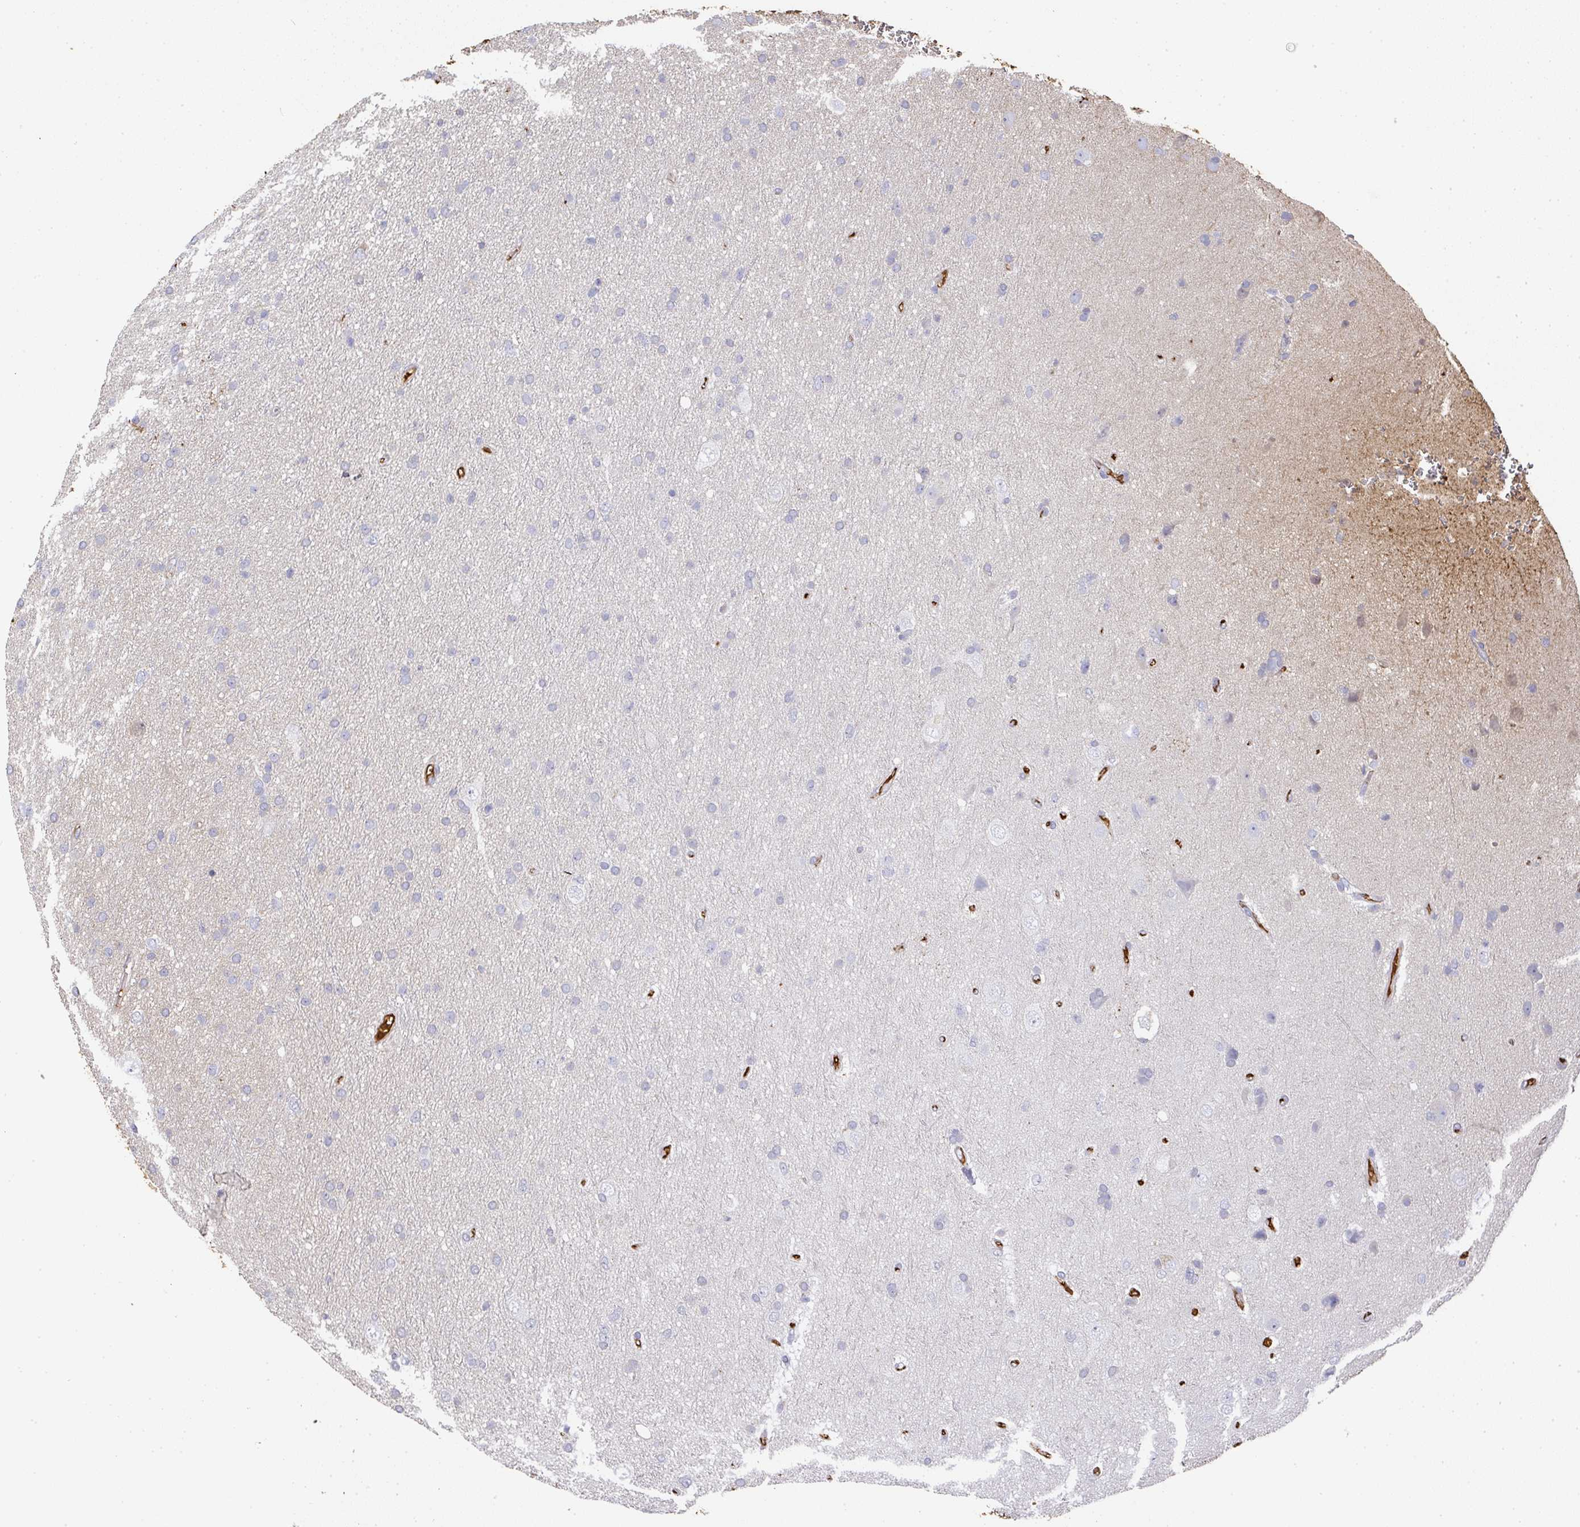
{"staining": {"intensity": "negative", "quantity": "none", "location": "none"}, "tissue": "glioma", "cell_type": "Tumor cells", "image_type": "cancer", "snomed": [{"axis": "morphology", "description": "Glioma, malignant, Low grade"}, {"axis": "topography", "description": "Cerebral cortex"}], "caption": "Malignant glioma (low-grade) was stained to show a protein in brown. There is no significant expression in tumor cells.", "gene": "ALB", "patient": {"sex": "female", "age": 39}}